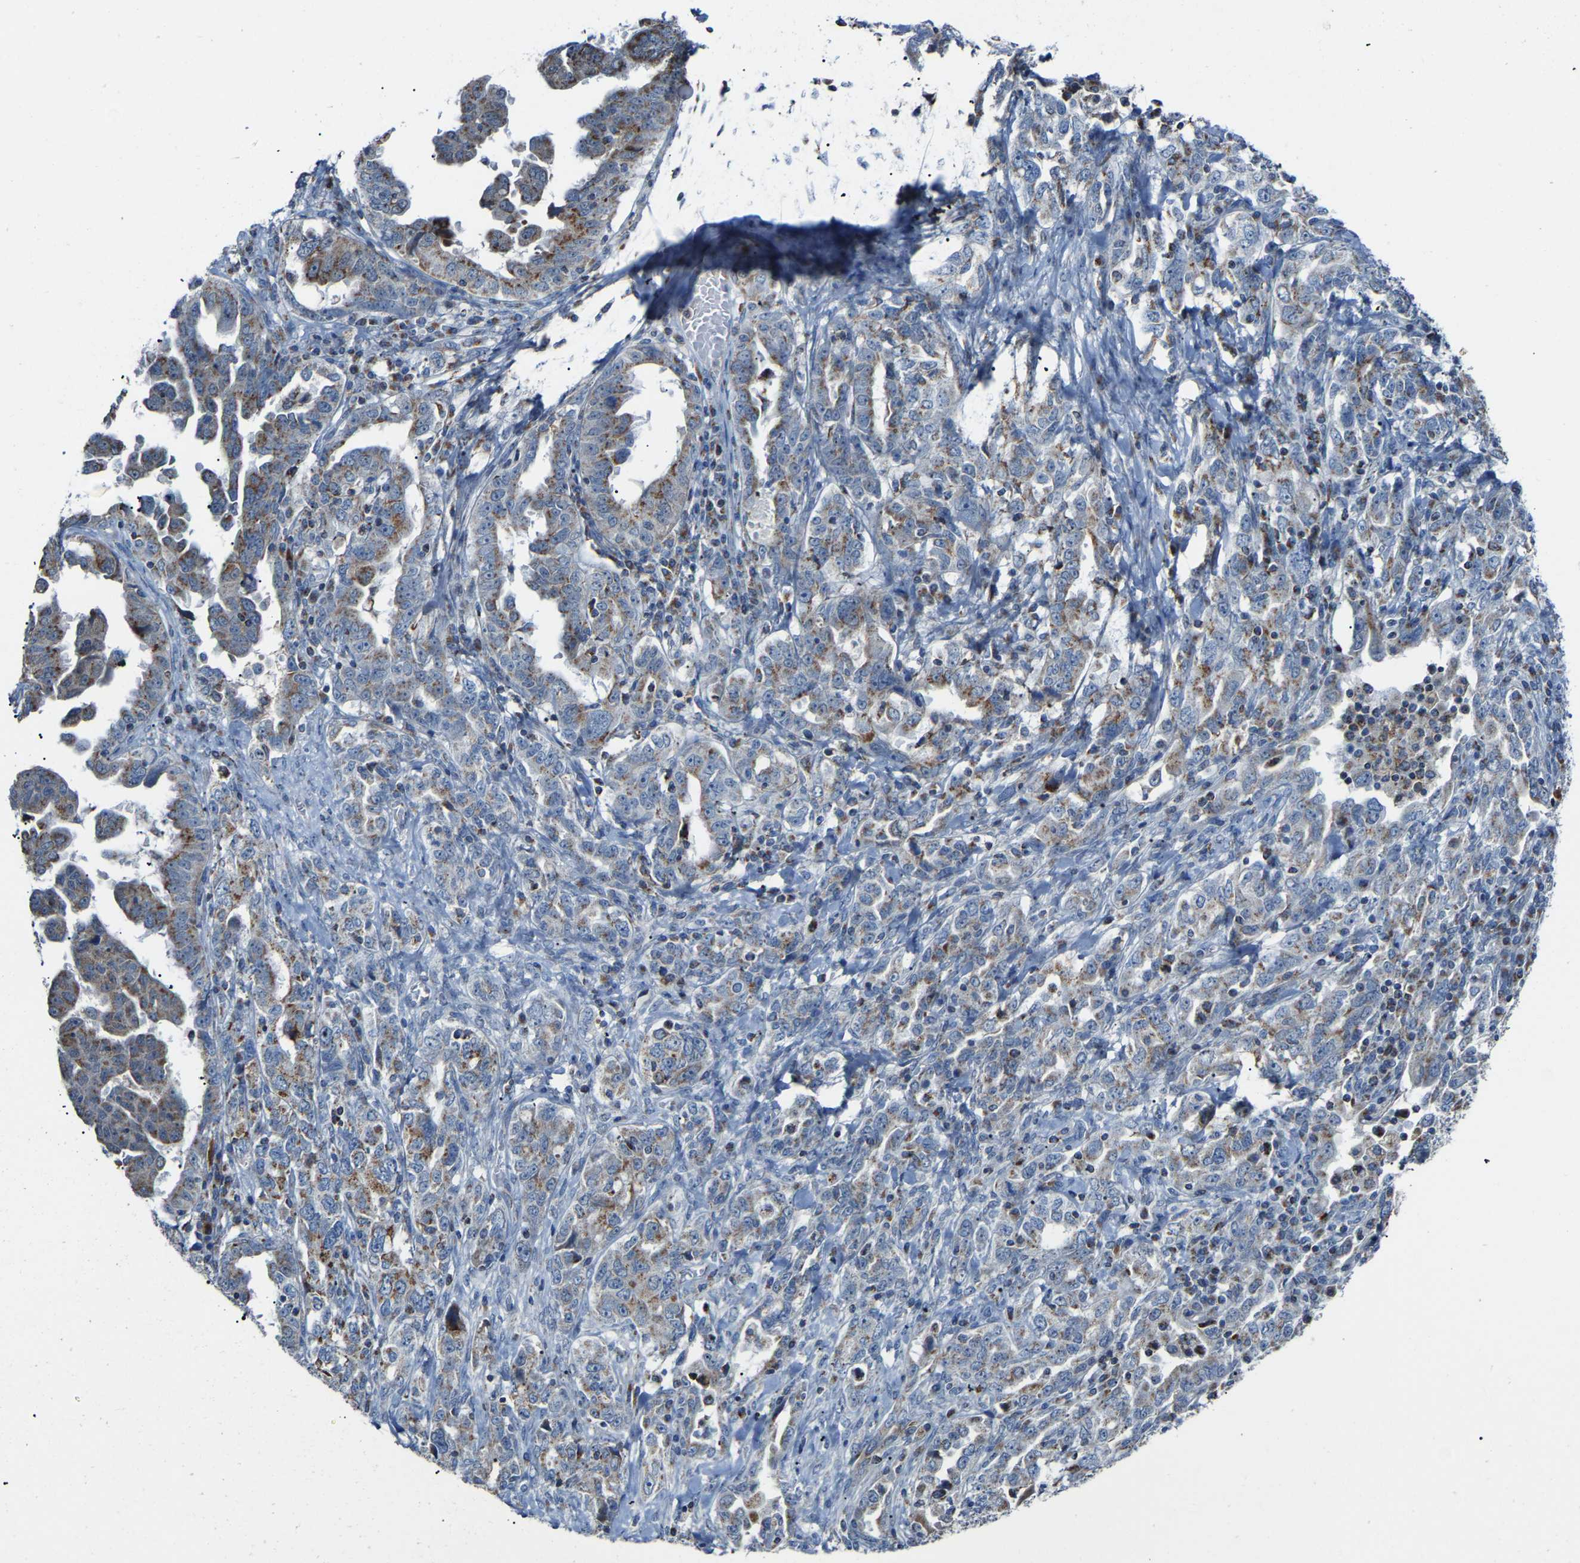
{"staining": {"intensity": "moderate", "quantity": "<25%", "location": "cytoplasmic/membranous"}, "tissue": "ovarian cancer", "cell_type": "Tumor cells", "image_type": "cancer", "snomed": [{"axis": "morphology", "description": "Carcinoma, endometroid"}, {"axis": "topography", "description": "Ovary"}], "caption": "Protein staining of ovarian cancer tissue shows moderate cytoplasmic/membranous positivity in approximately <25% of tumor cells. (Stains: DAB in brown, nuclei in blue, Microscopy: brightfield microscopy at high magnification).", "gene": "CANT1", "patient": {"sex": "female", "age": 62}}